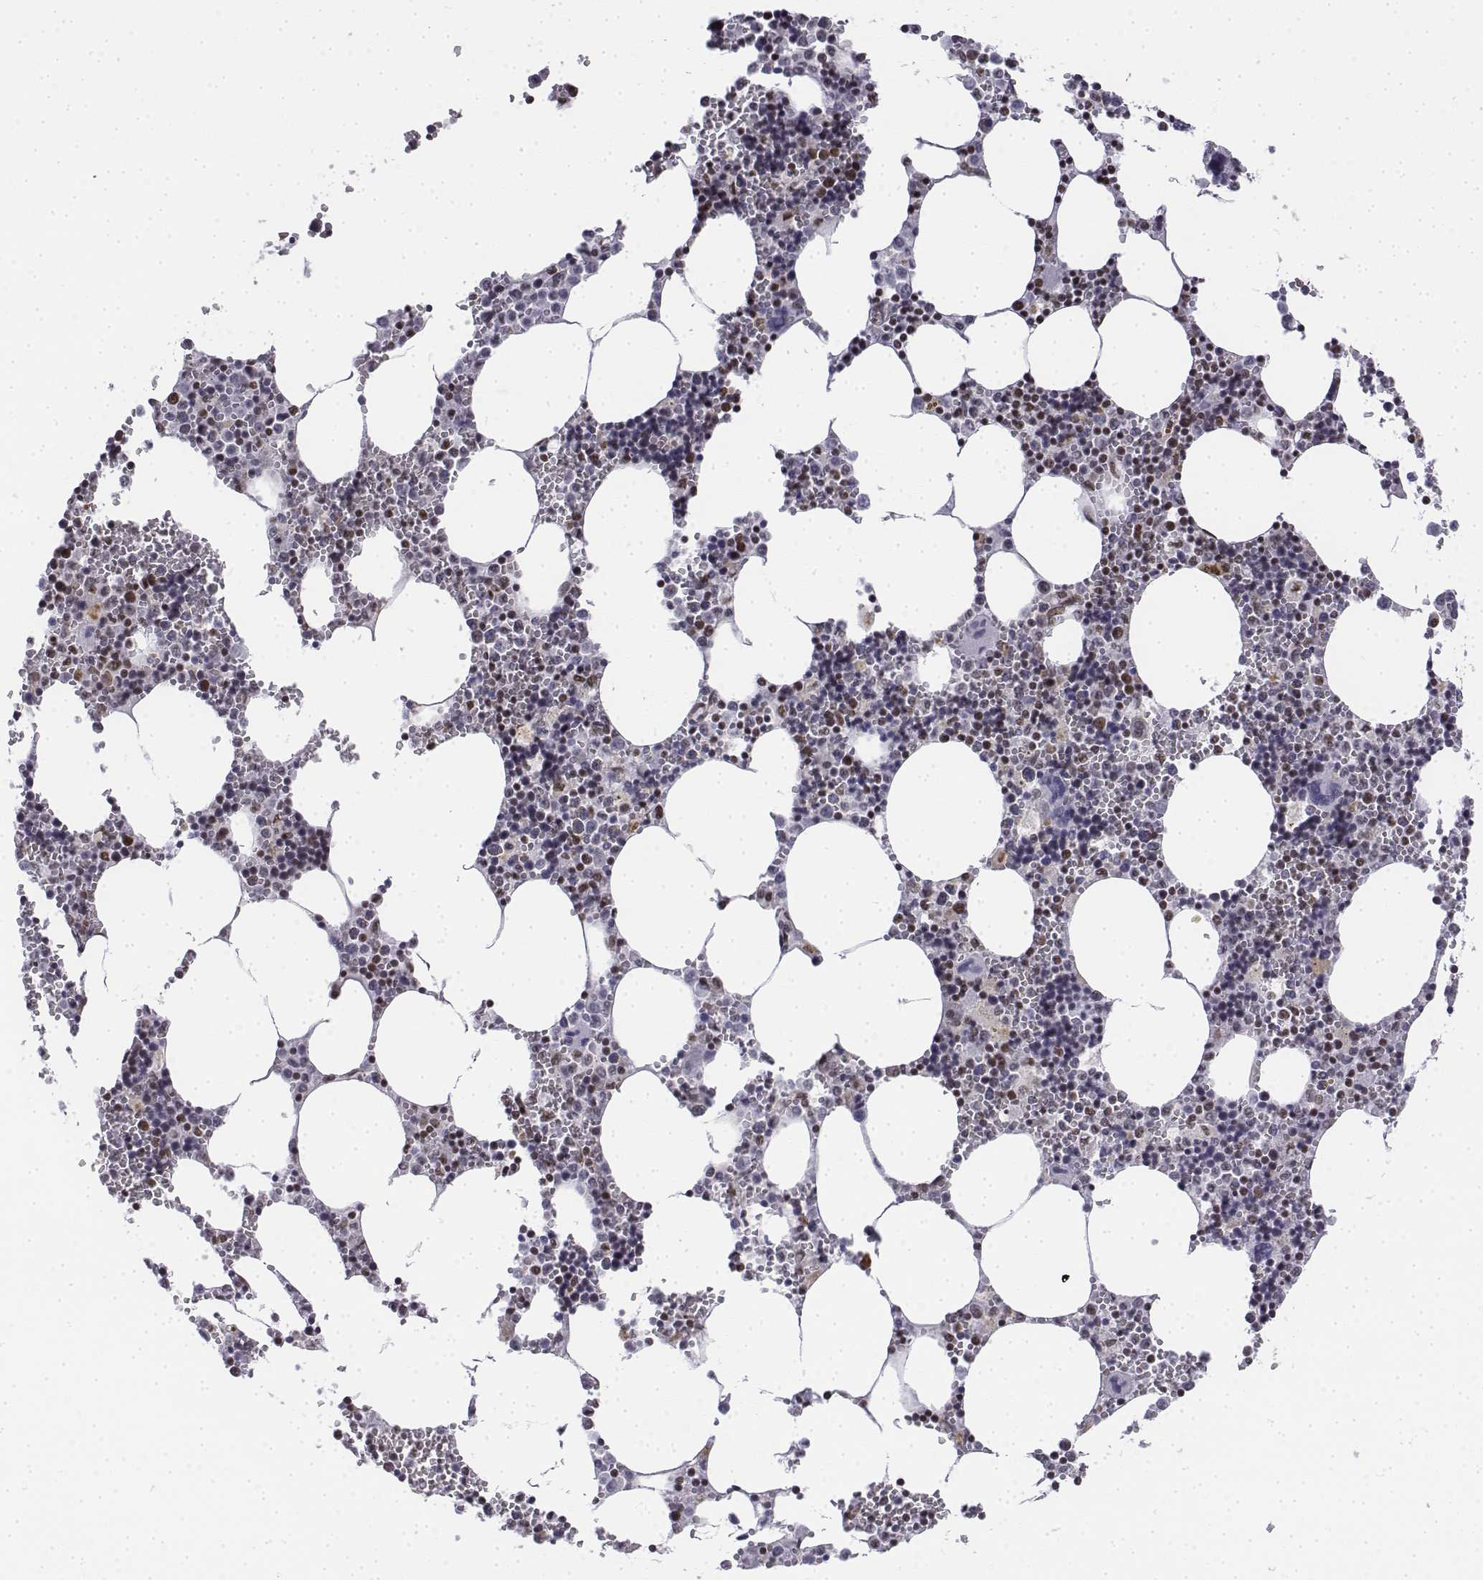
{"staining": {"intensity": "strong", "quantity": "25%-75%", "location": "nuclear"}, "tissue": "bone marrow", "cell_type": "Hematopoietic cells", "image_type": "normal", "snomed": [{"axis": "morphology", "description": "Normal tissue, NOS"}, {"axis": "topography", "description": "Bone marrow"}], "caption": "Immunohistochemistry (IHC) micrograph of unremarkable bone marrow stained for a protein (brown), which exhibits high levels of strong nuclear expression in about 25%-75% of hematopoietic cells.", "gene": "SETD1A", "patient": {"sex": "male", "age": 54}}